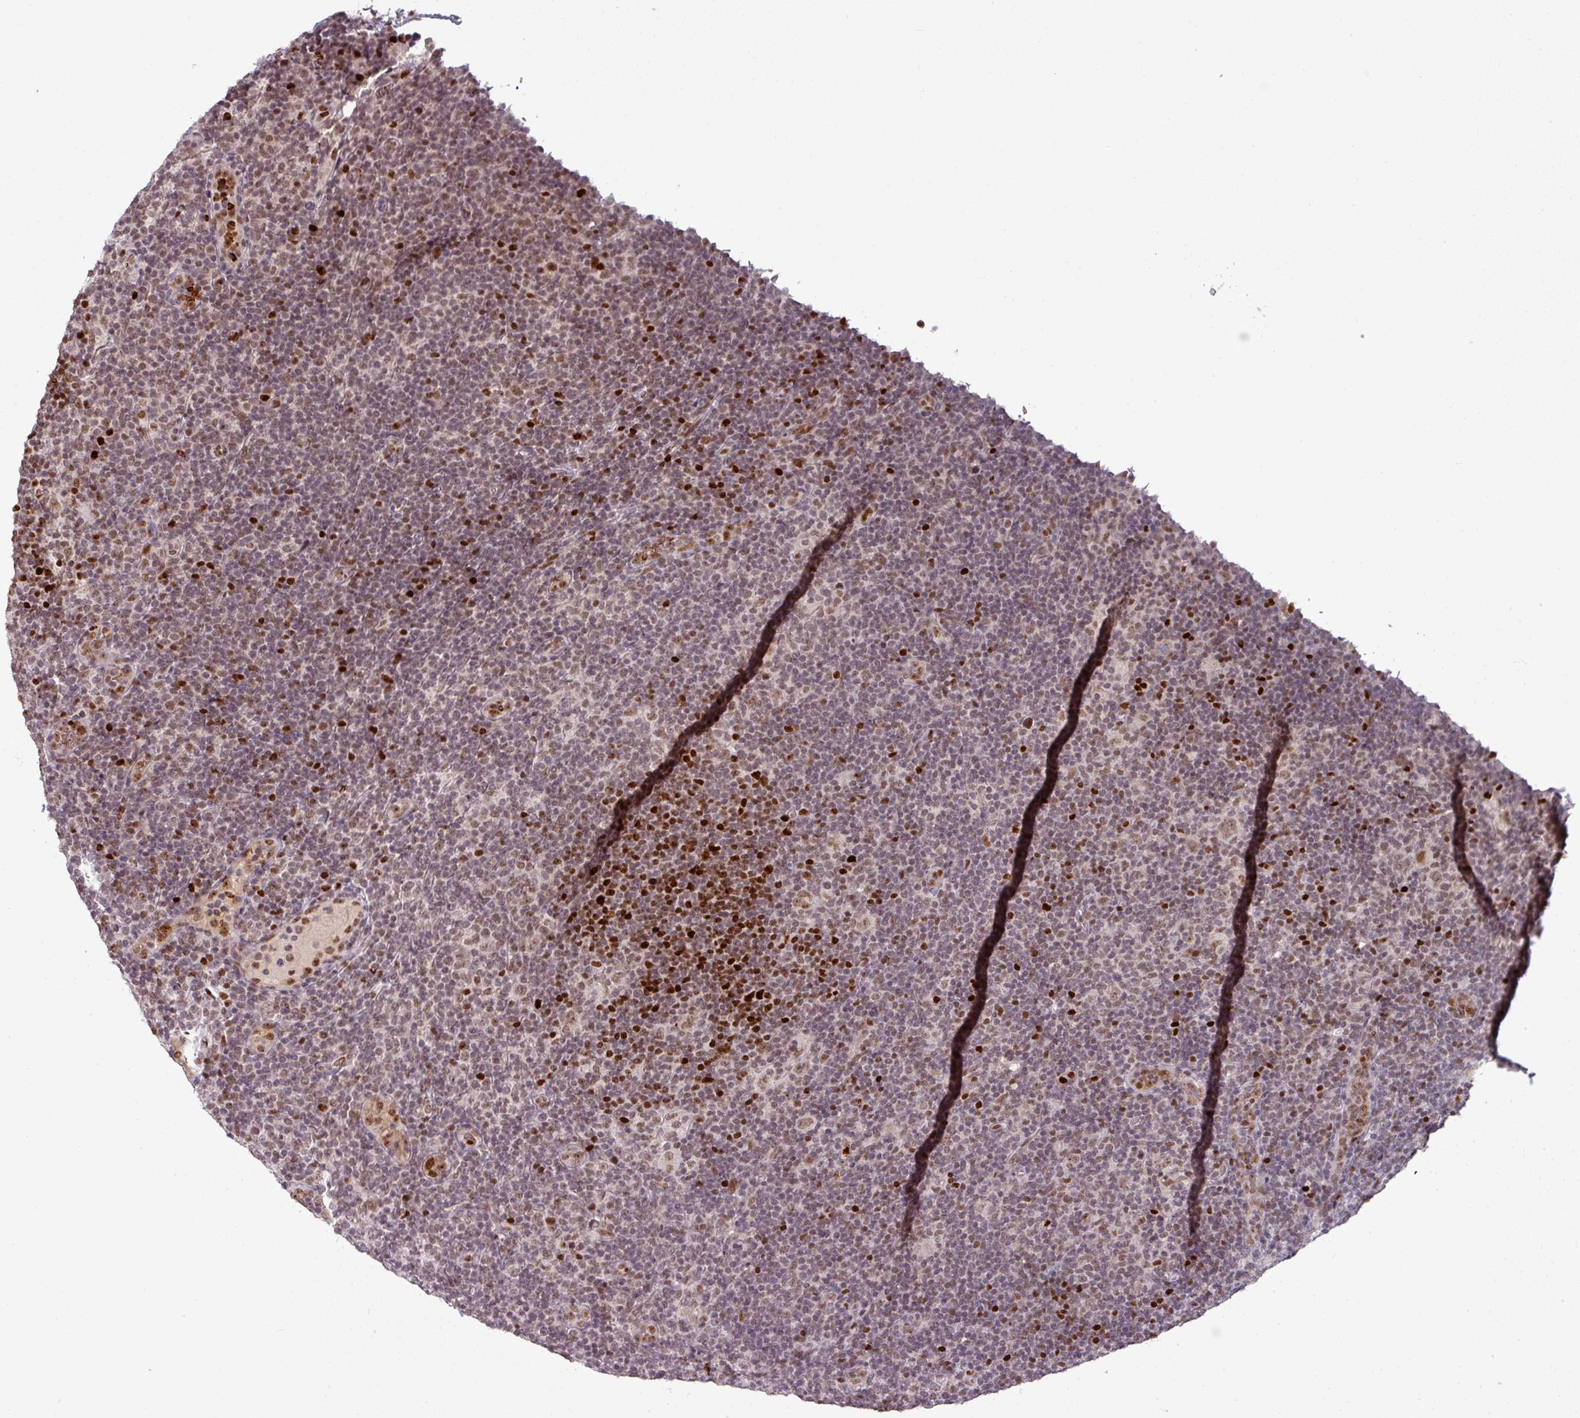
{"staining": {"intensity": "moderate", "quantity": "25%-75%", "location": "nuclear"}, "tissue": "lymphoma", "cell_type": "Tumor cells", "image_type": "cancer", "snomed": [{"axis": "morphology", "description": "Hodgkin's disease, NOS"}, {"axis": "topography", "description": "Lymph node"}], "caption": "Protein expression analysis of human Hodgkin's disease reveals moderate nuclear expression in approximately 25%-75% of tumor cells.", "gene": "NEIL1", "patient": {"sex": "female", "age": 57}}